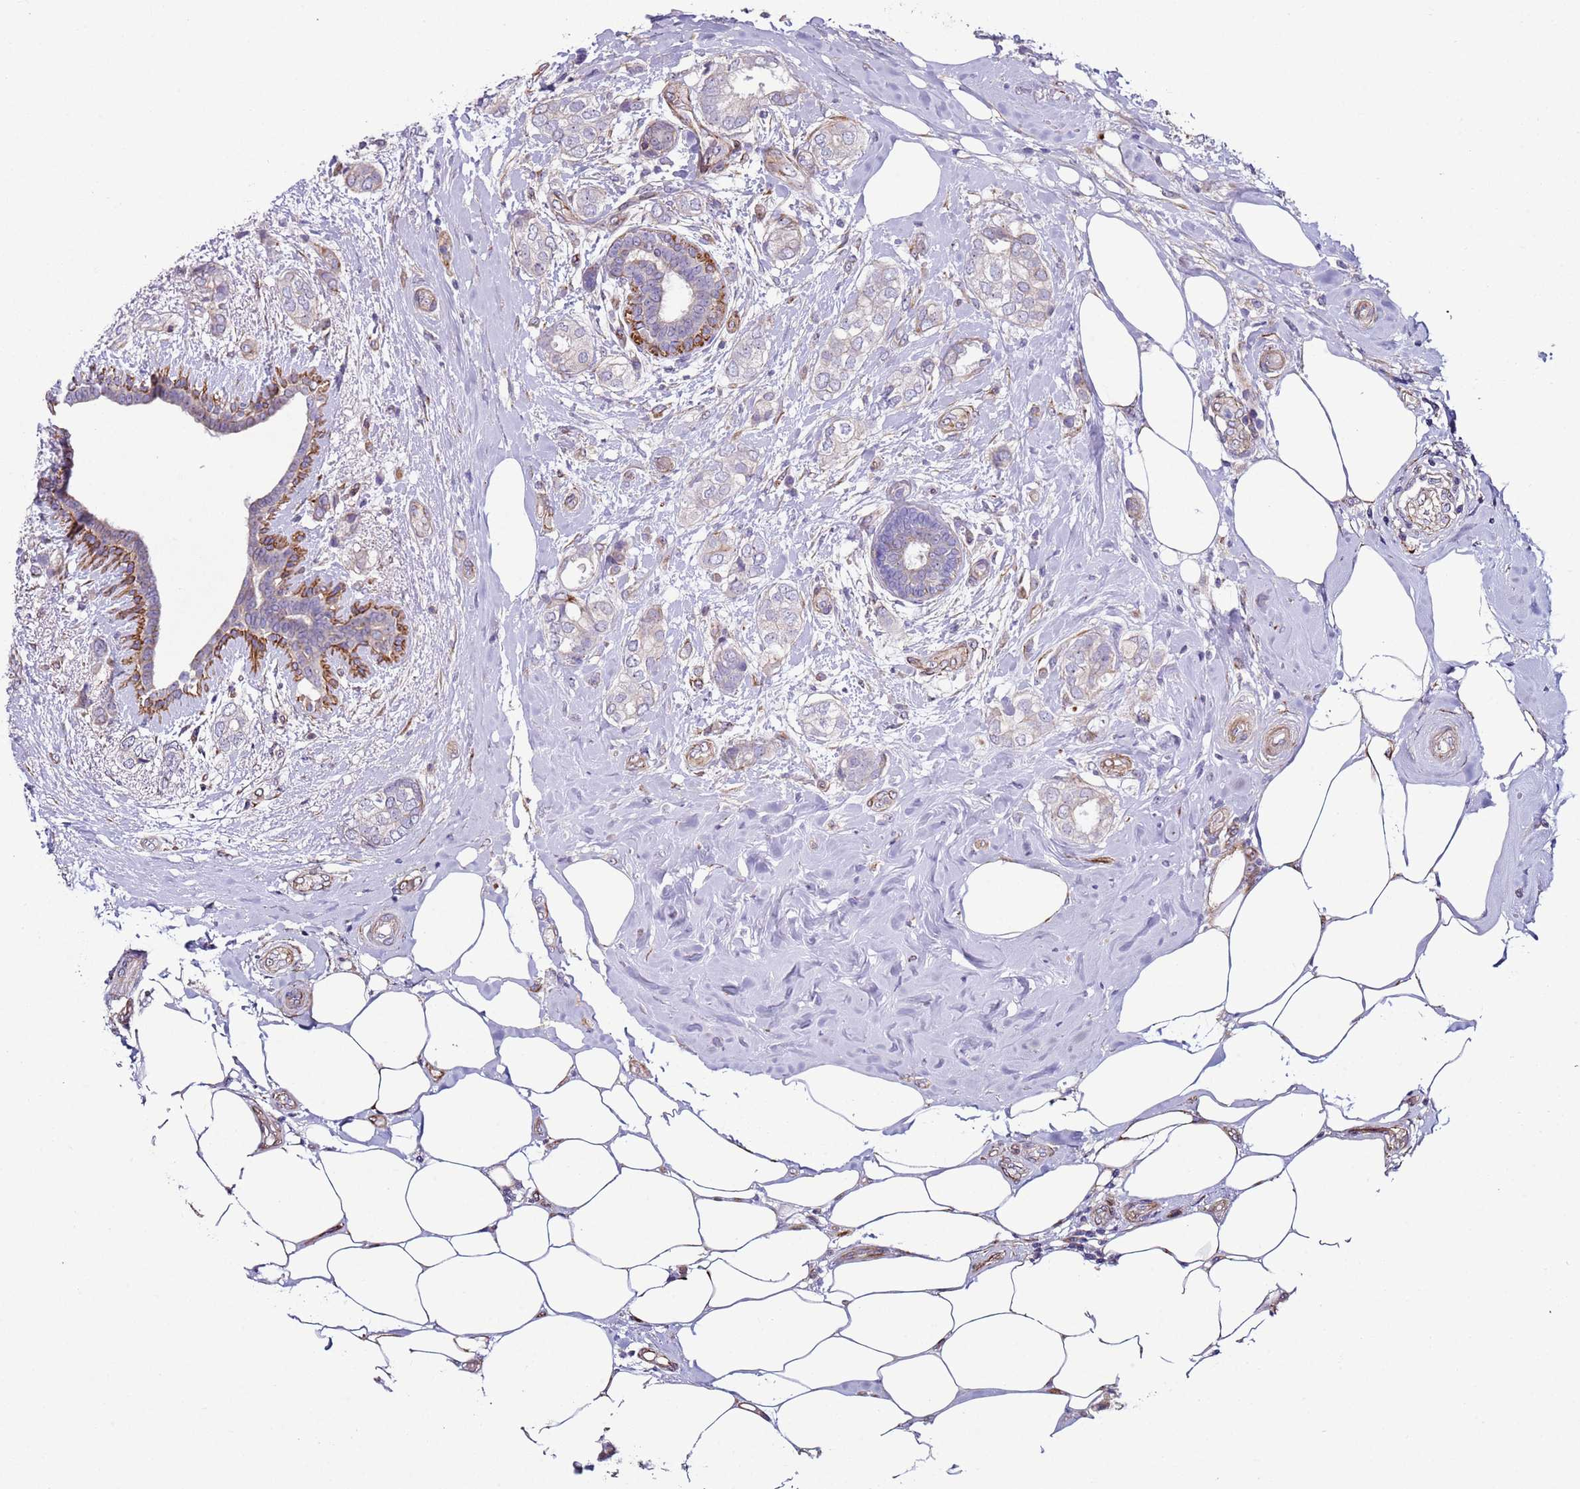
{"staining": {"intensity": "negative", "quantity": "none", "location": "none"}, "tissue": "breast cancer", "cell_type": "Tumor cells", "image_type": "cancer", "snomed": [{"axis": "morphology", "description": "Duct carcinoma"}, {"axis": "topography", "description": "Breast"}], "caption": "Immunohistochemistry (IHC) of breast intraductal carcinoma reveals no positivity in tumor cells. (Immunohistochemistry (IHC), brightfield microscopy, high magnification).", "gene": "HEATR1", "patient": {"sex": "female", "age": 73}}